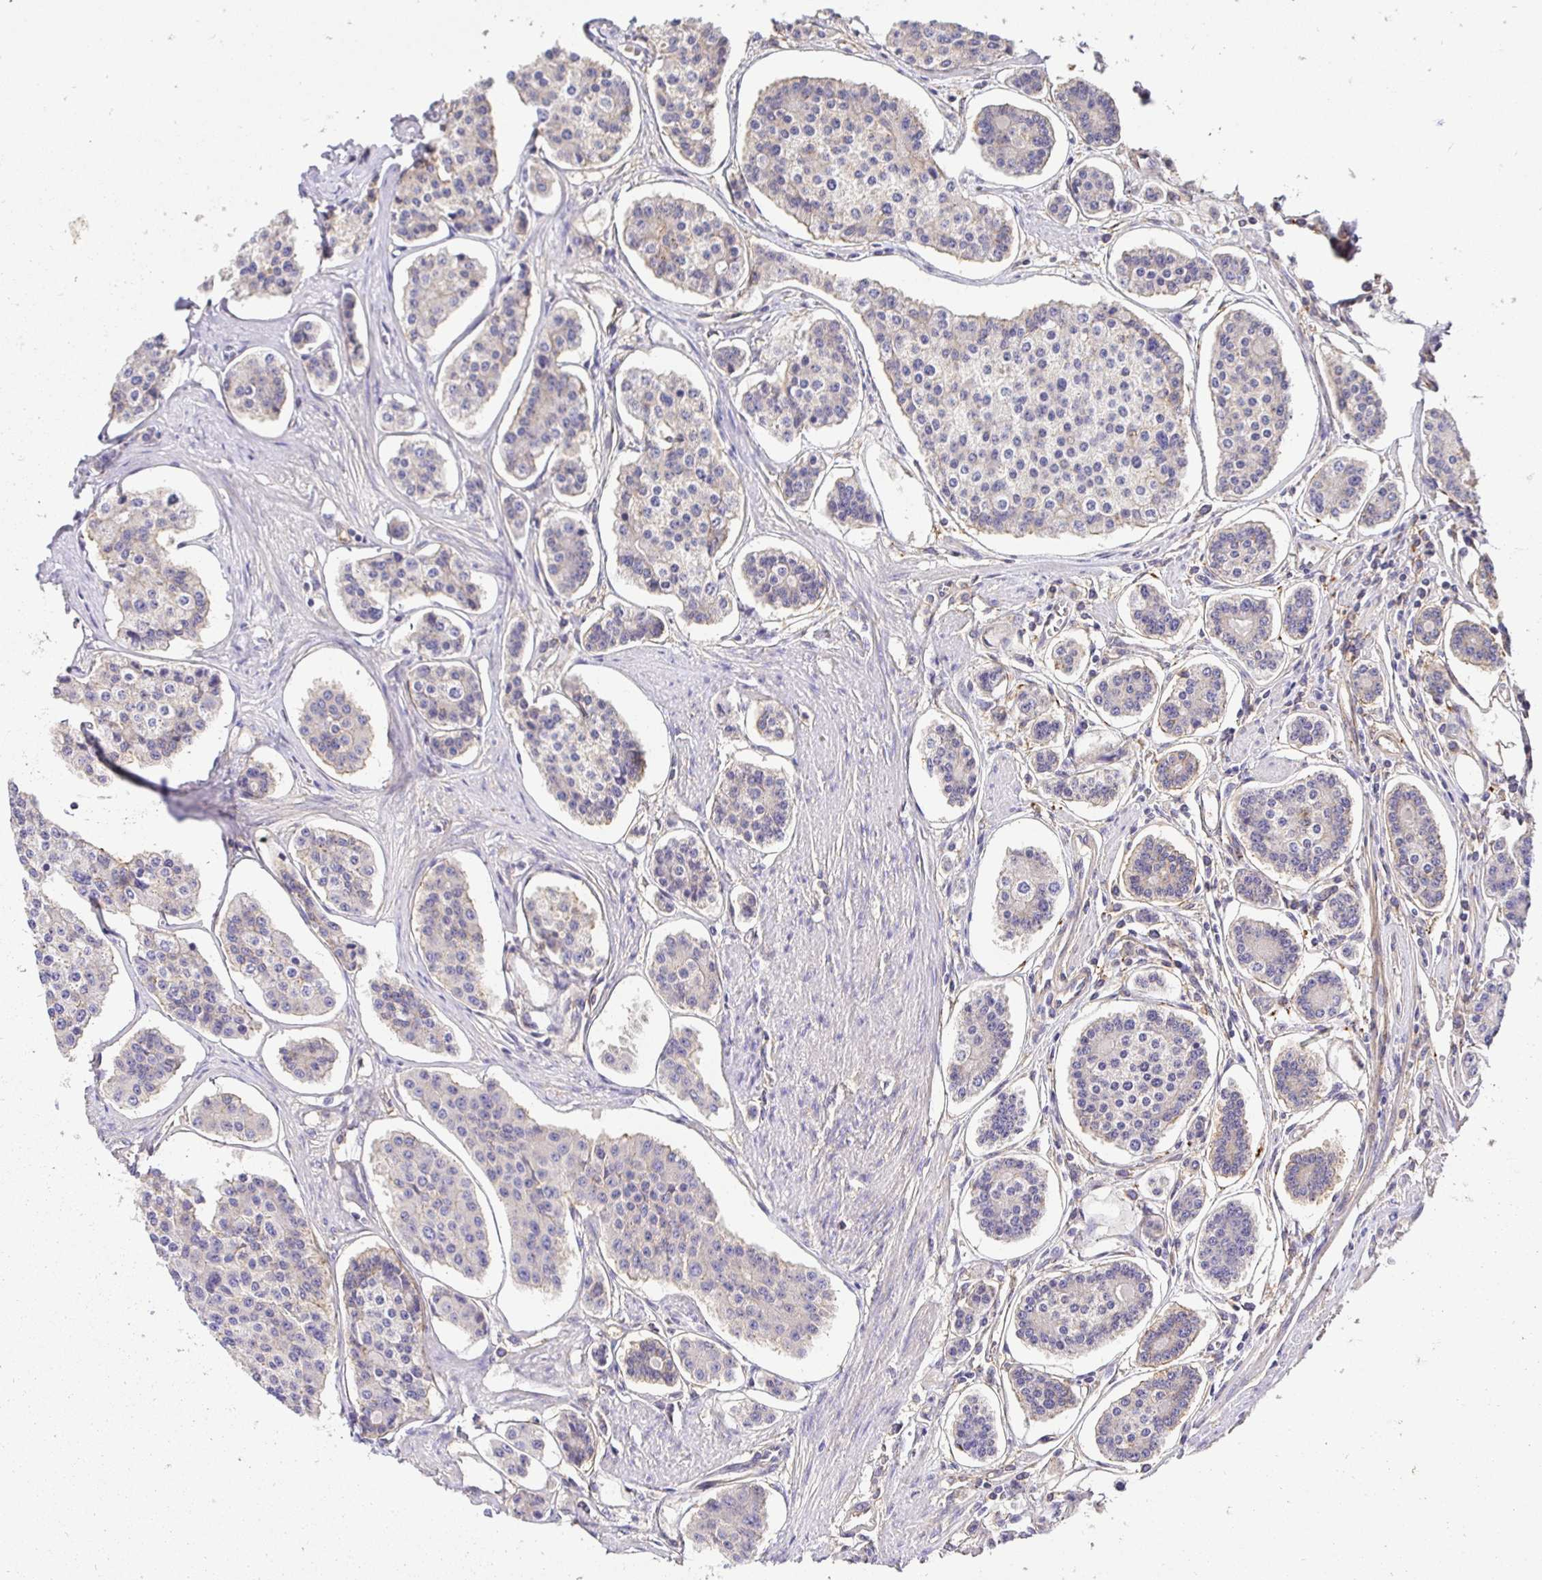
{"staining": {"intensity": "negative", "quantity": "none", "location": "none"}, "tissue": "carcinoid", "cell_type": "Tumor cells", "image_type": "cancer", "snomed": [{"axis": "morphology", "description": "Carcinoid, malignant, NOS"}, {"axis": "topography", "description": "Small intestine"}], "caption": "Histopathology image shows no significant protein staining in tumor cells of carcinoid.", "gene": "SLC9A1", "patient": {"sex": "female", "age": 65}}